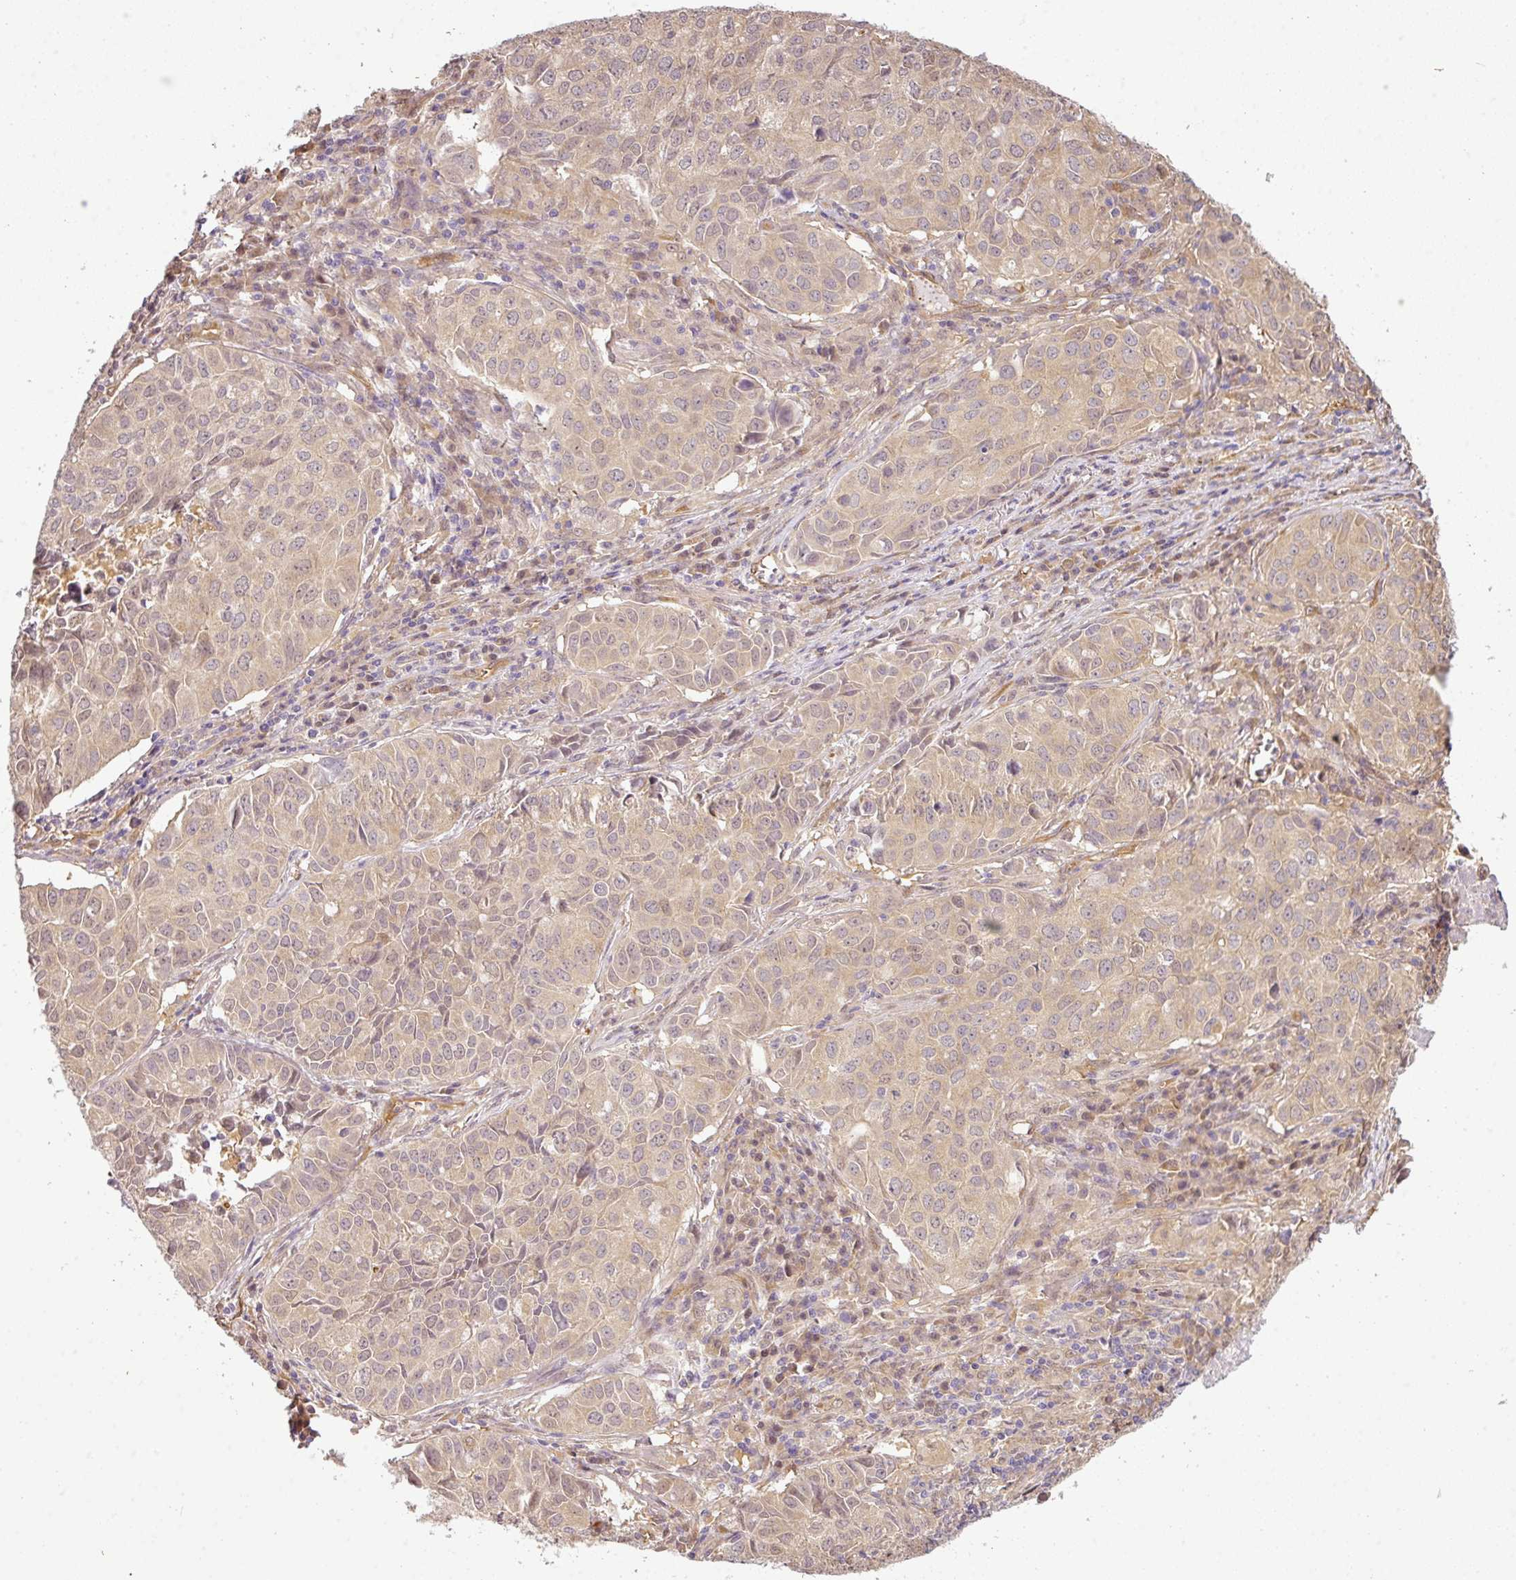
{"staining": {"intensity": "weak", "quantity": "<25%", "location": "cytoplasmic/membranous"}, "tissue": "lung cancer", "cell_type": "Tumor cells", "image_type": "cancer", "snomed": [{"axis": "morphology", "description": "Adenocarcinoma, NOS"}, {"axis": "topography", "description": "Lung"}], "caption": "High power microscopy image of an immunohistochemistry (IHC) photomicrograph of lung cancer, revealing no significant positivity in tumor cells.", "gene": "ANKRD18A", "patient": {"sex": "female", "age": 50}}